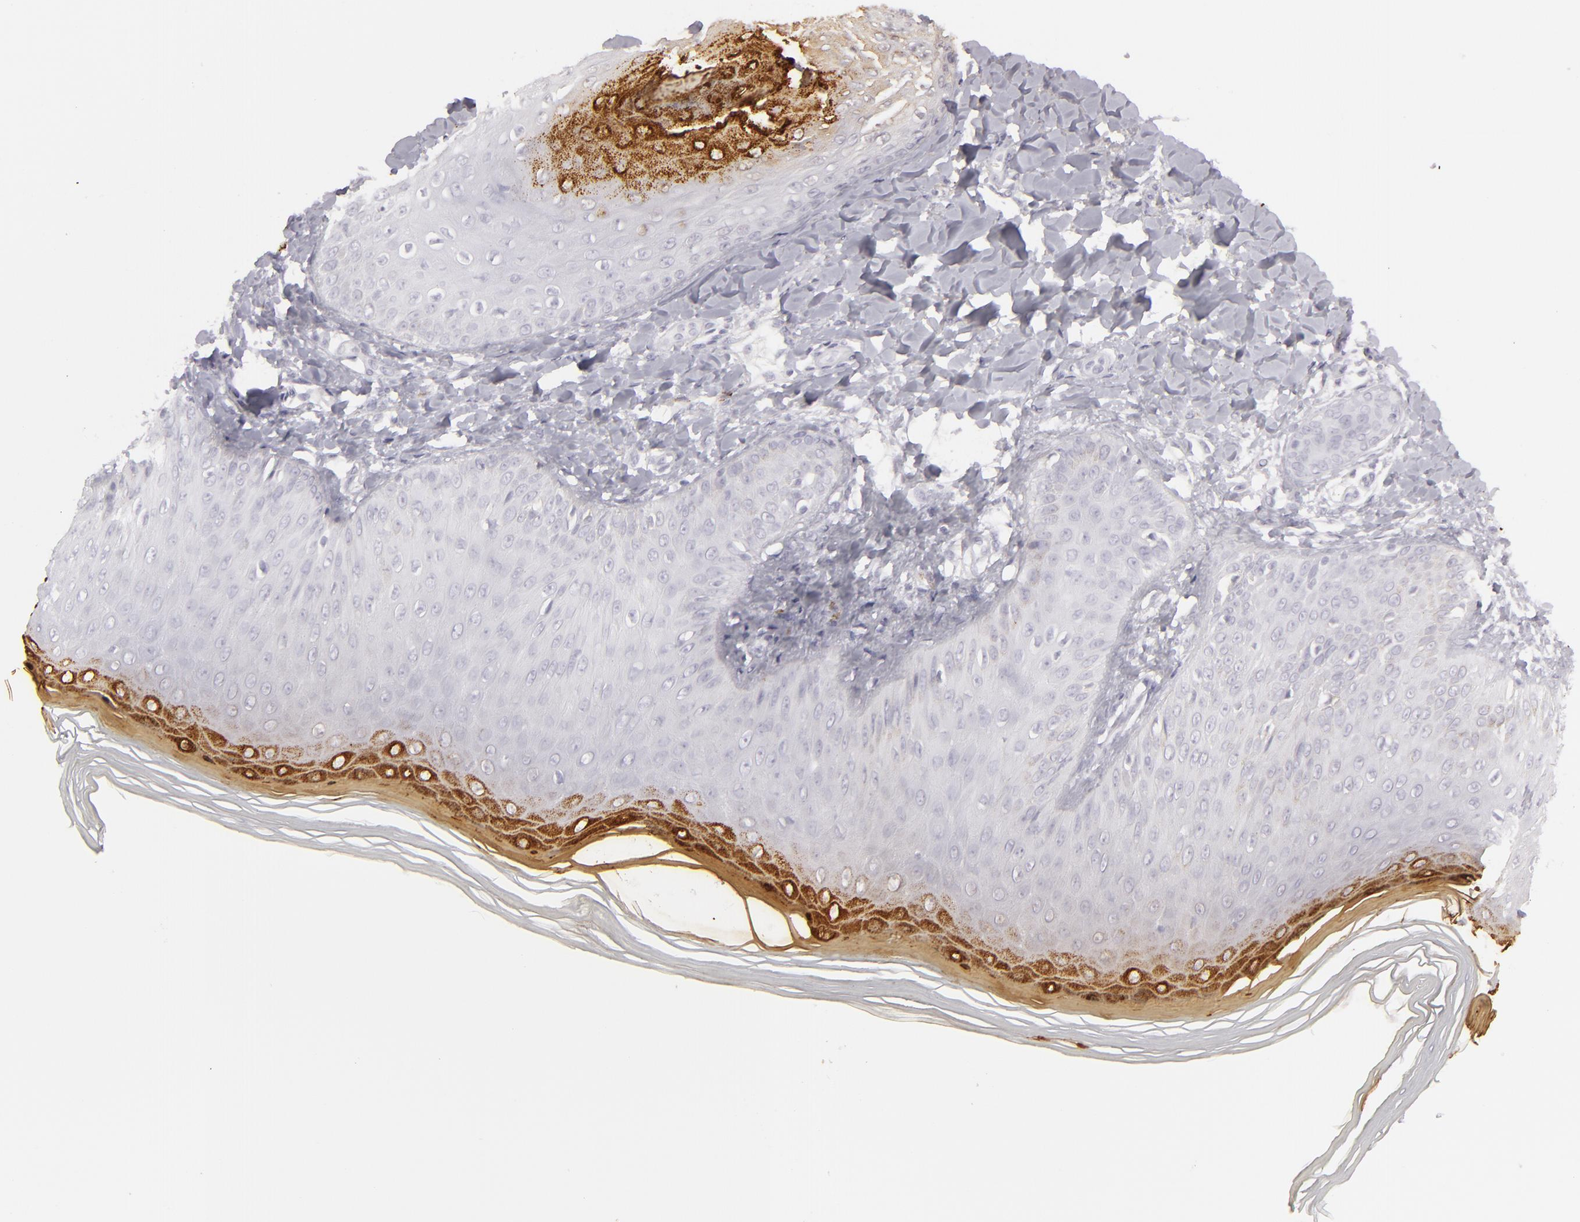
{"staining": {"intensity": "moderate", "quantity": "<25%", "location": "cytoplasmic/membranous"}, "tissue": "skin", "cell_type": "Epidermal cells", "image_type": "normal", "snomed": [{"axis": "morphology", "description": "Normal tissue, NOS"}, {"axis": "morphology", "description": "Inflammation, NOS"}, {"axis": "topography", "description": "Soft tissue"}, {"axis": "topography", "description": "Anal"}], "caption": "Protein staining of normal skin reveals moderate cytoplasmic/membranous expression in approximately <25% of epidermal cells.", "gene": "FLG", "patient": {"sex": "female", "age": 15}}